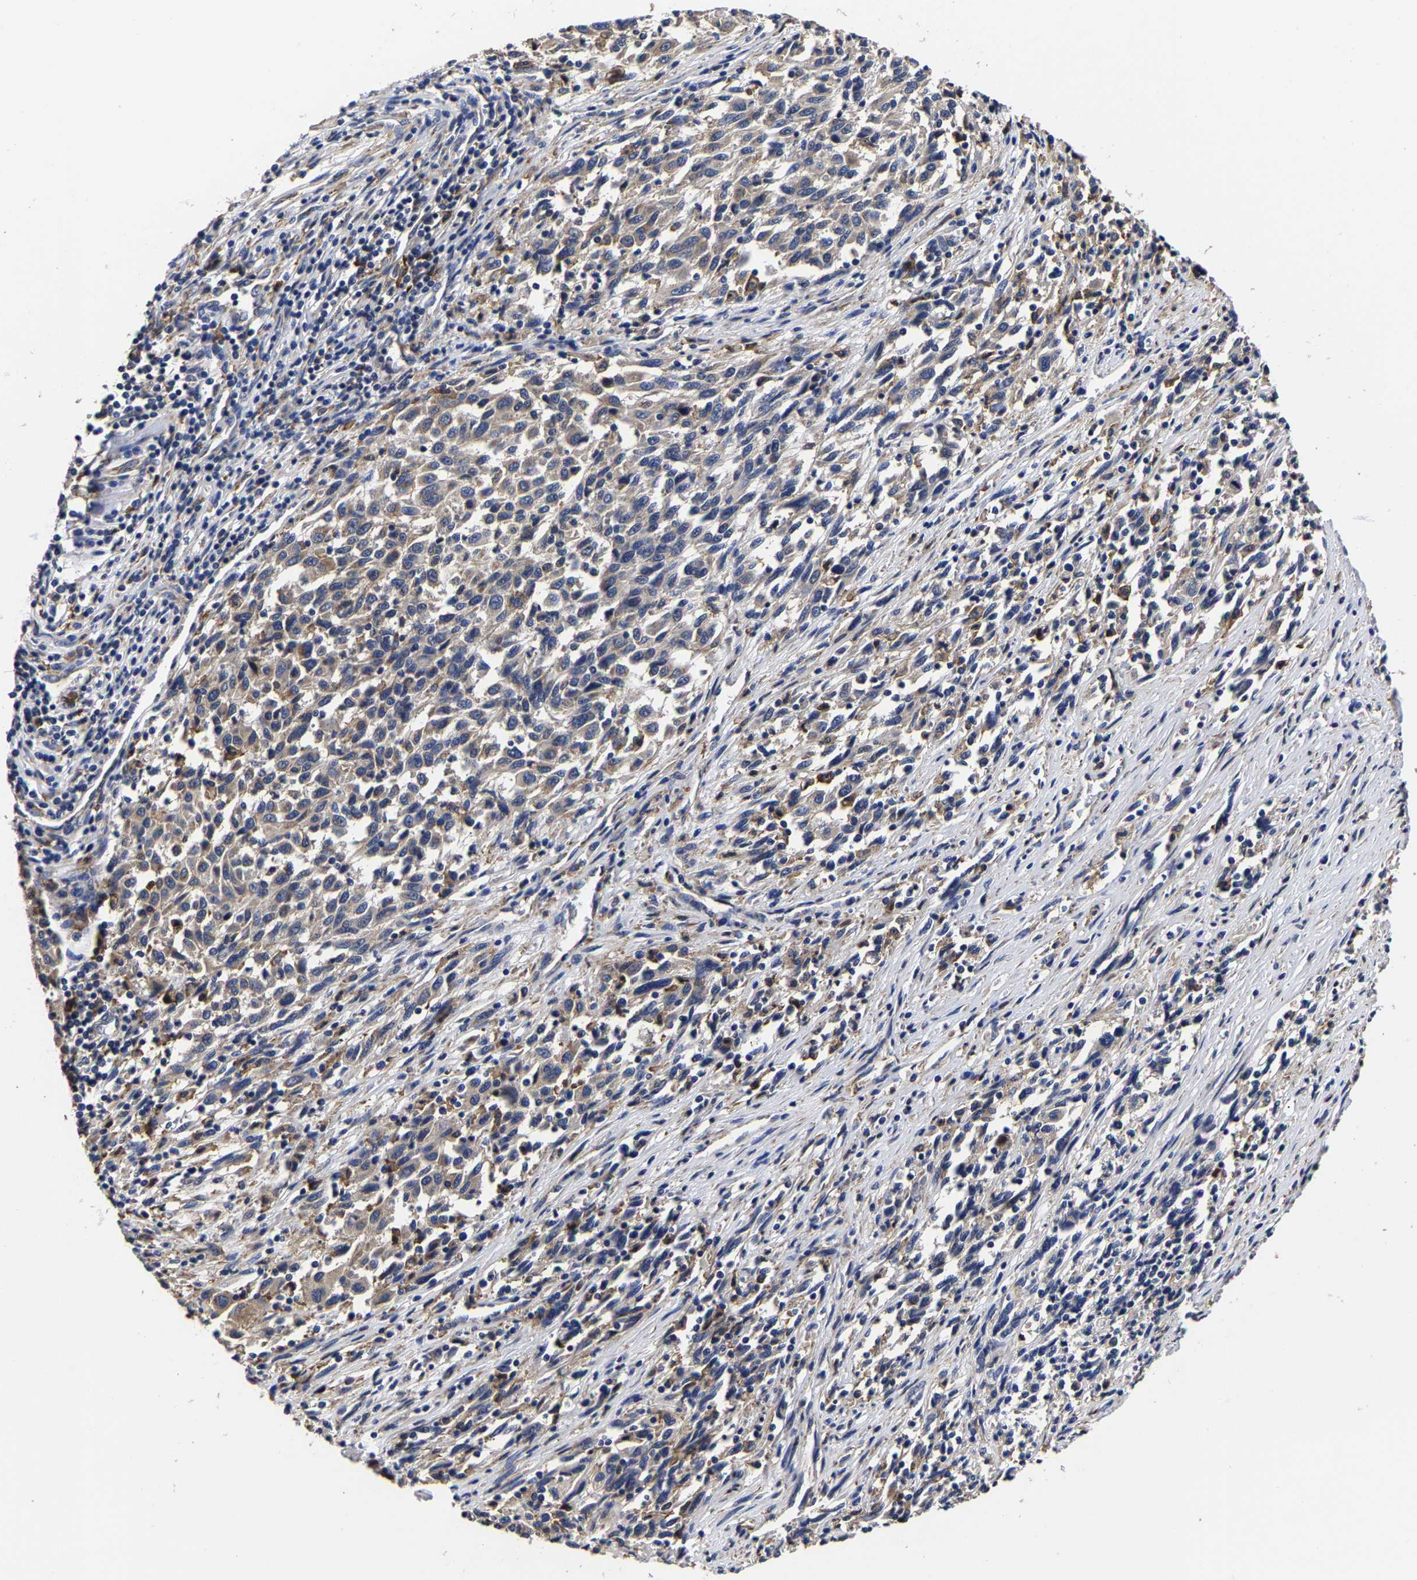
{"staining": {"intensity": "weak", "quantity": "<25%", "location": "cytoplasmic/membranous"}, "tissue": "melanoma", "cell_type": "Tumor cells", "image_type": "cancer", "snomed": [{"axis": "morphology", "description": "Malignant melanoma, Metastatic site"}, {"axis": "topography", "description": "Lymph node"}], "caption": "The micrograph shows no staining of tumor cells in malignant melanoma (metastatic site).", "gene": "AASS", "patient": {"sex": "male", "age": 61}}